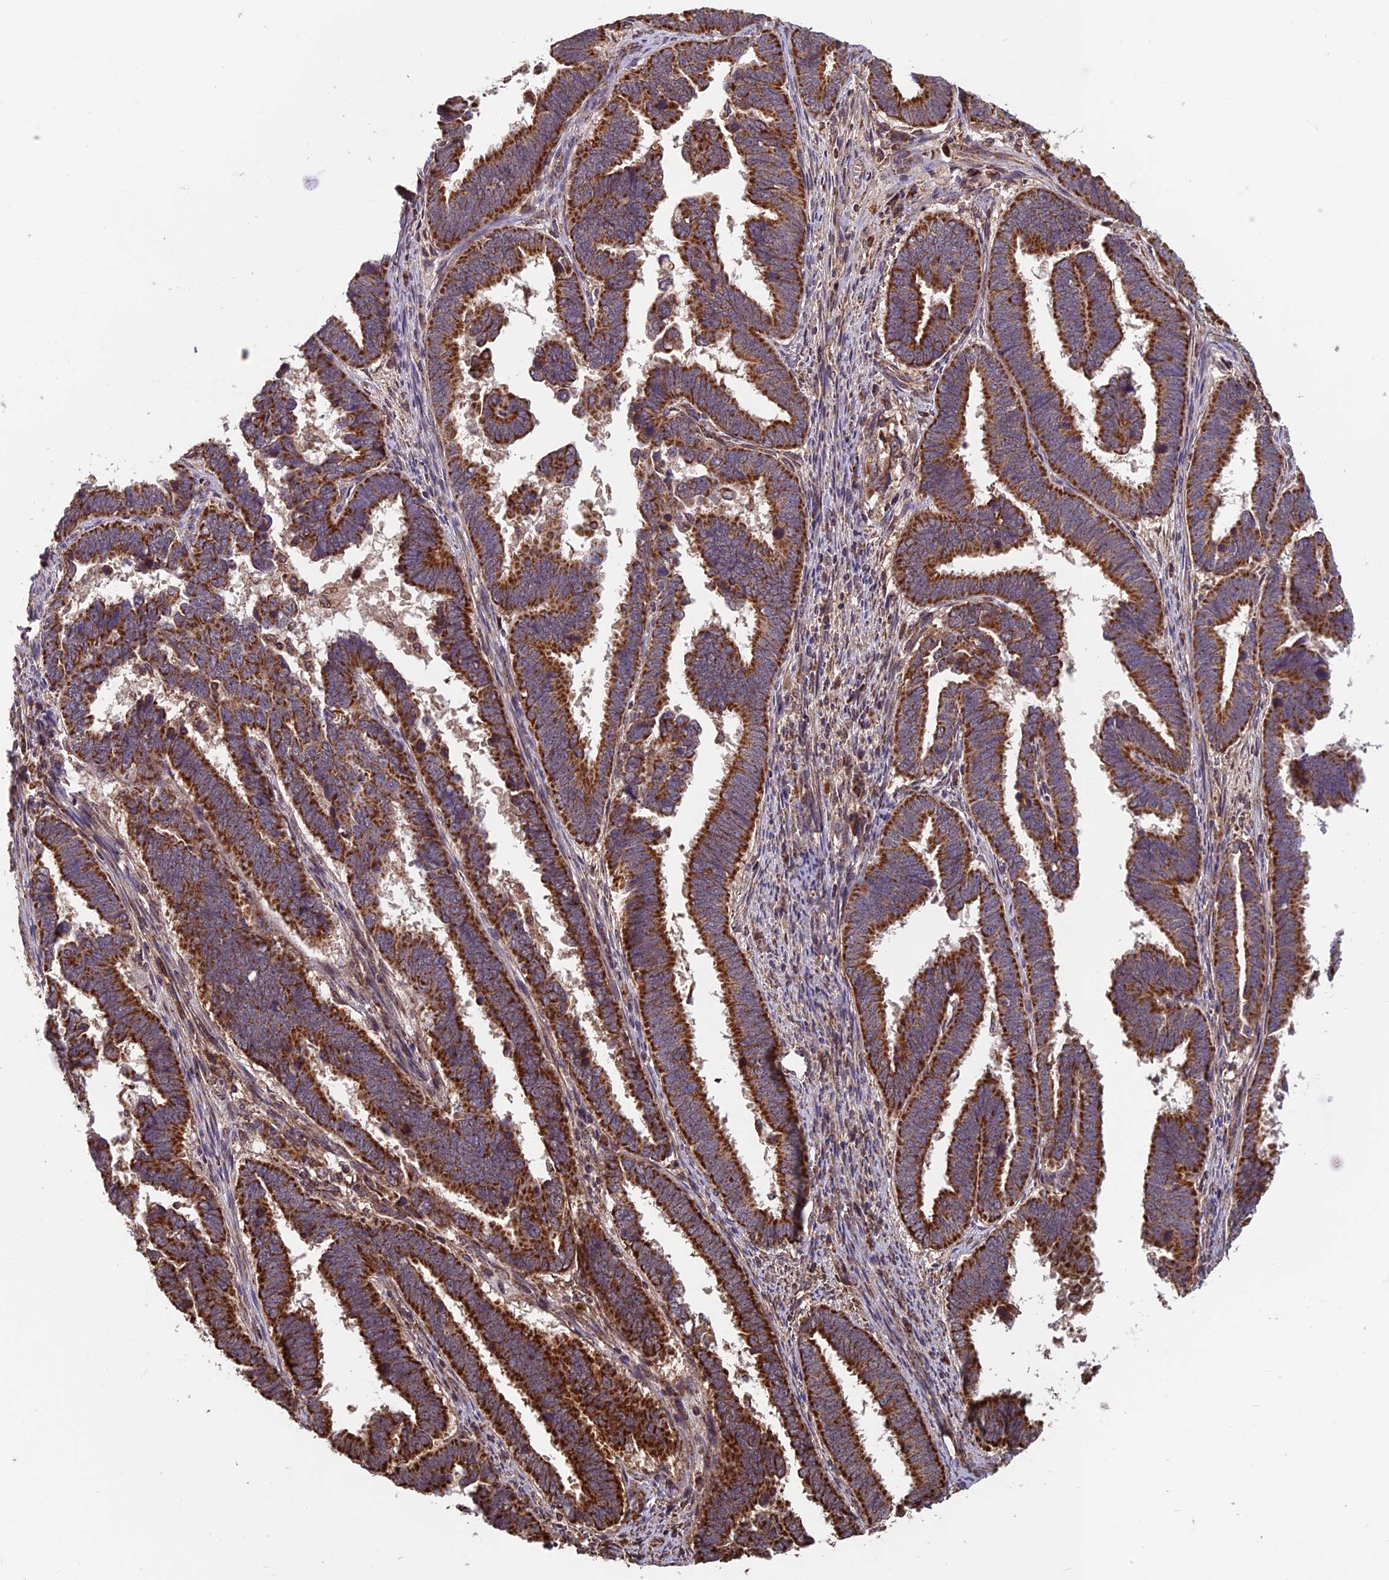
{"staining": {"intensity": "strong", "quantity": ">75%", "location": "cytoplasmic/membranous"}, "tissue": "endometrial cancer", "cell_type": "Tumor cells", "image_type": "cancer", "snomed": [{"axis": "morphology", "description": "Adenocarcinoma, NOS"}, {"axis": "topography", "description": "Endometrium"}], "caption": "High-power microscopy captured an immunohistochemistry (IHC) histopathology image of endometrial adenocarcinoma, revealing strong cytoplasmic/membranous expression in approximately >75% of tumor cells.", "gene": "CCDC15", "patient": {"sex": "female", "age": 75}}